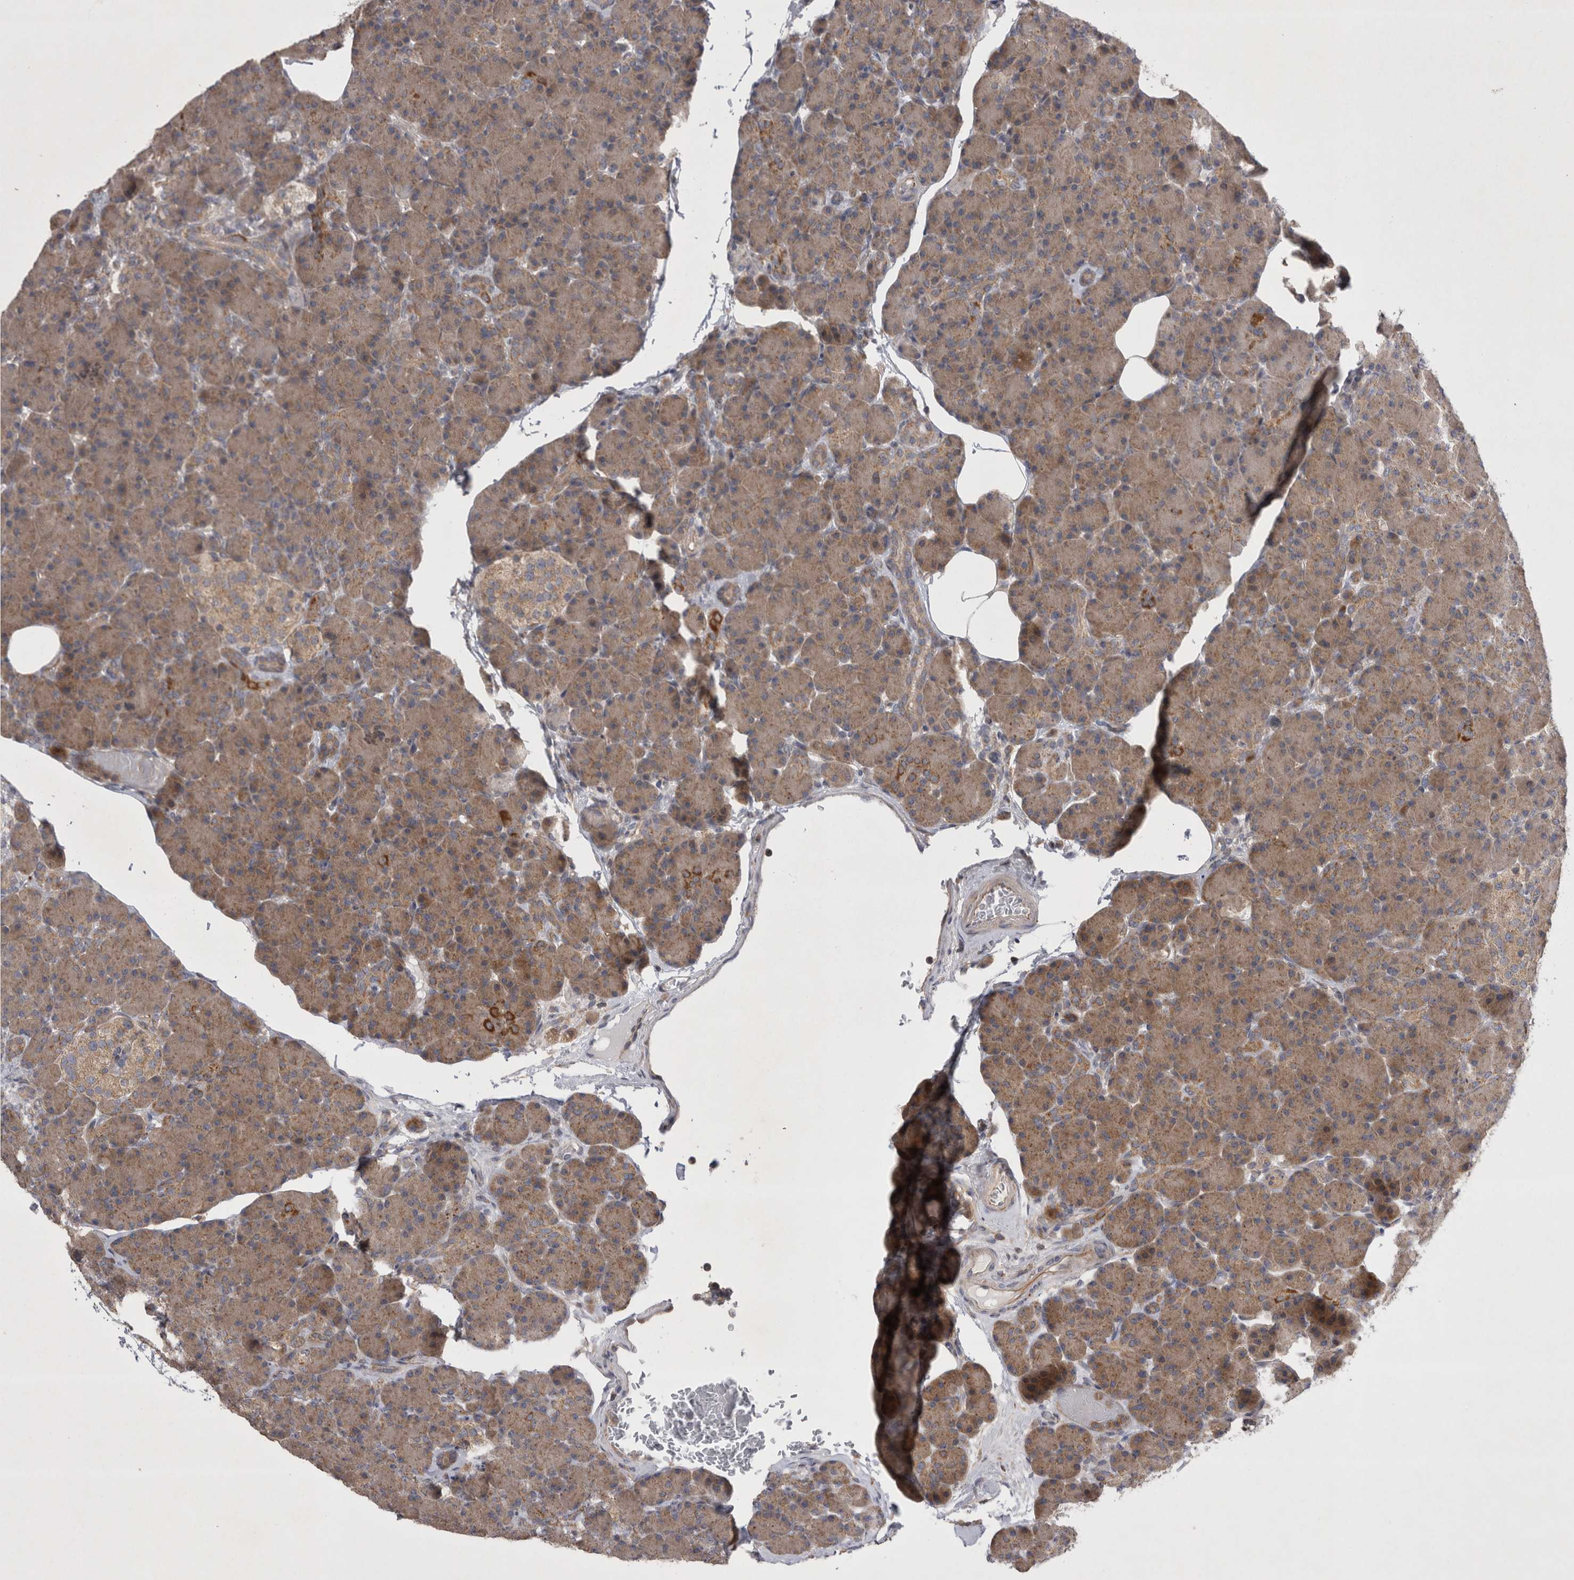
{"staining": {"intensity": "moderate", "quantity": ">75%", "location": "cytoplasmic/membranous"}, "tissue": "pancreas", "cell_type": "Exocrine glandular cells", "image_type": "normal", "snomed": [{"axis": "morphology", "description": "Normal tissue, NOS"}, {"axis": "topography", "description": "Pancreas"}], "caption": "Immunohistochemical staining of unremarkable human pancreas reveals >75% levels of moderate cytoplasmic/membranous protein positivity in approximately >75% of exocrine glandular cells.", "gene": "TSPOAP1", "patient": {"sex": "female", "age": 43}}